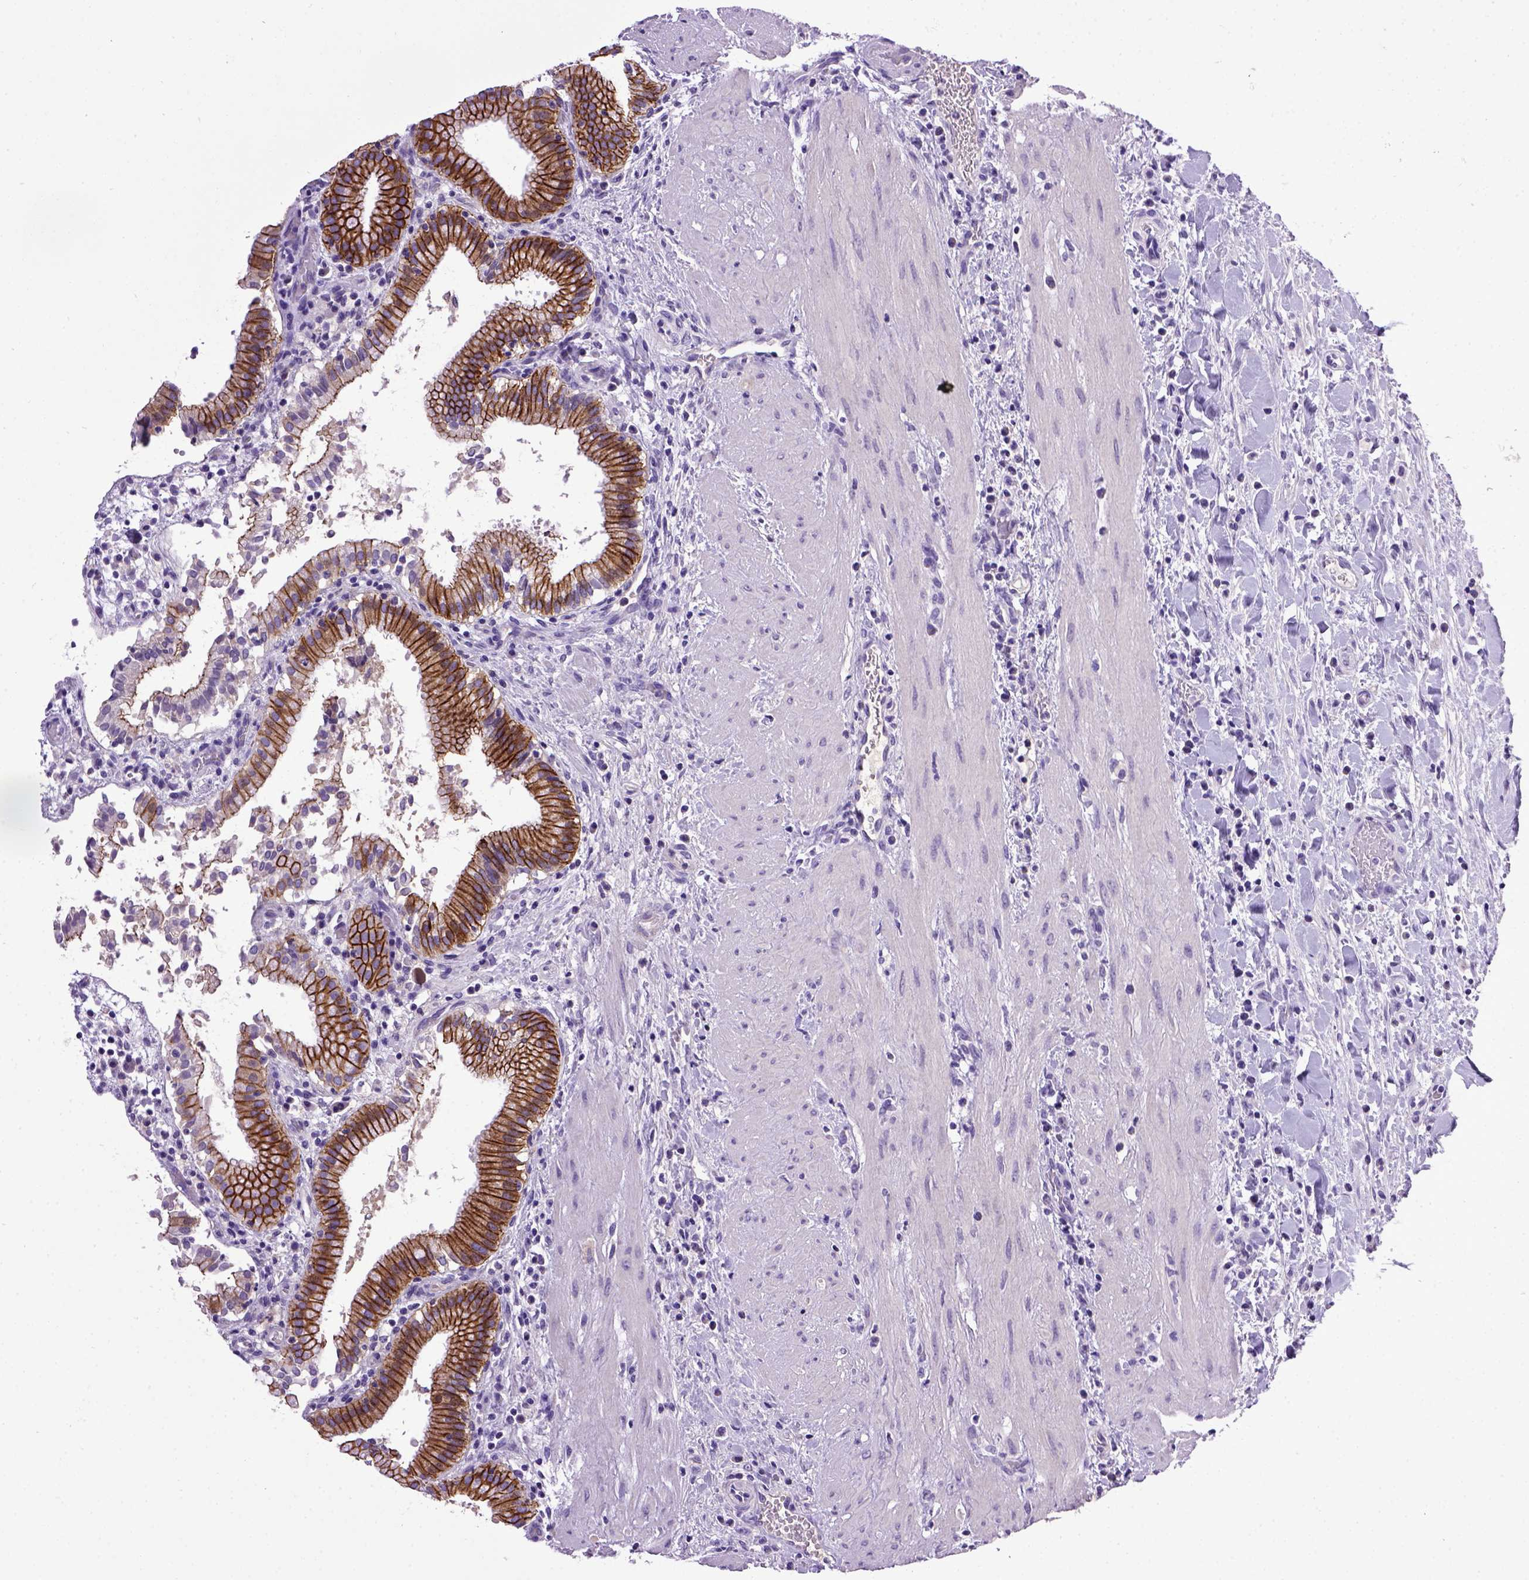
{"staining": {"intensity": "strong", "quantity": ">75%", "location": "cytoplasmic/membranous"}, "tissue": "gallbladder", "cell_type": "Glandular cells", "image_type": "normal", "snomed": [{"axis": "morphology", "description": "Normal tissue, NOS"}, {"axis": "topography", "description": "Gallbladder"}], "caption": "Glandular cells reveal high levels of strong cytoplasmic/membranous positivity in approximately >75% of cells in normal human gallbladder. The staining was performed using DAB to visualize the protein expression in brown, while the nuclei were stained in blue with hematoxylin (Magnification: 20x).", "gene": "CDH1", "patient": {"sex": "male", "age": 42}}